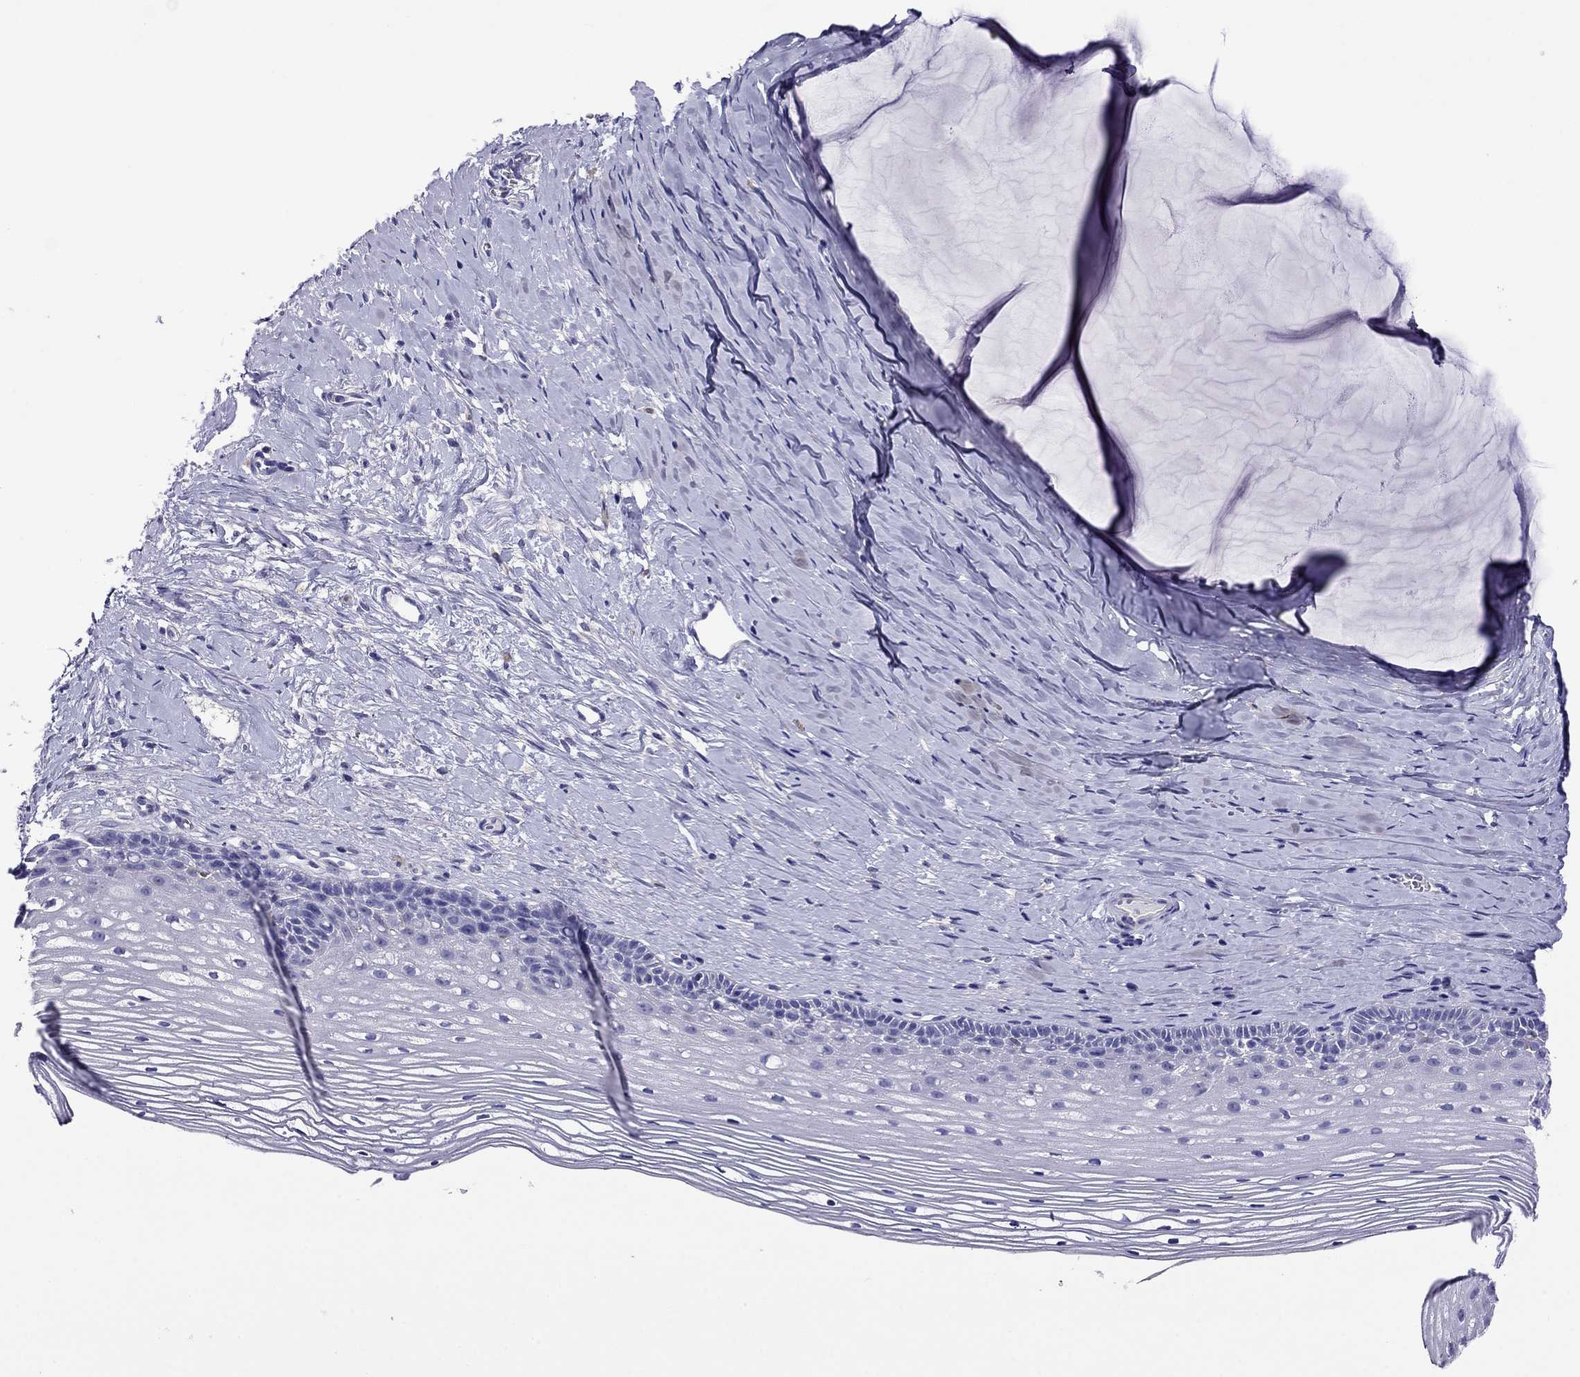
{"staining": {"intensity": "negative", "quantity": "none", "location": "none"}, "tissue": "cervix", "cell_type": "Squamous epithelial cells", "image_type": "normal", "snomed": [{"axis": "morphology", "description": "Normal tissue, NOS"}, {"axis": "topography", "description": "Cervix"}], "caption": "A high-resolution histopathology image shows immunohistochemistry staining of benign cervix, which reveals no significant positivity in squamous epithelial cells. (Stains: DAB immunohistochemistry (IHC) with hematoxylin counter stain, Microscopy: brightfield microscopy at high magnification).", "gene": "SCG2", "patient": {"sex": "female", "age": 40}}